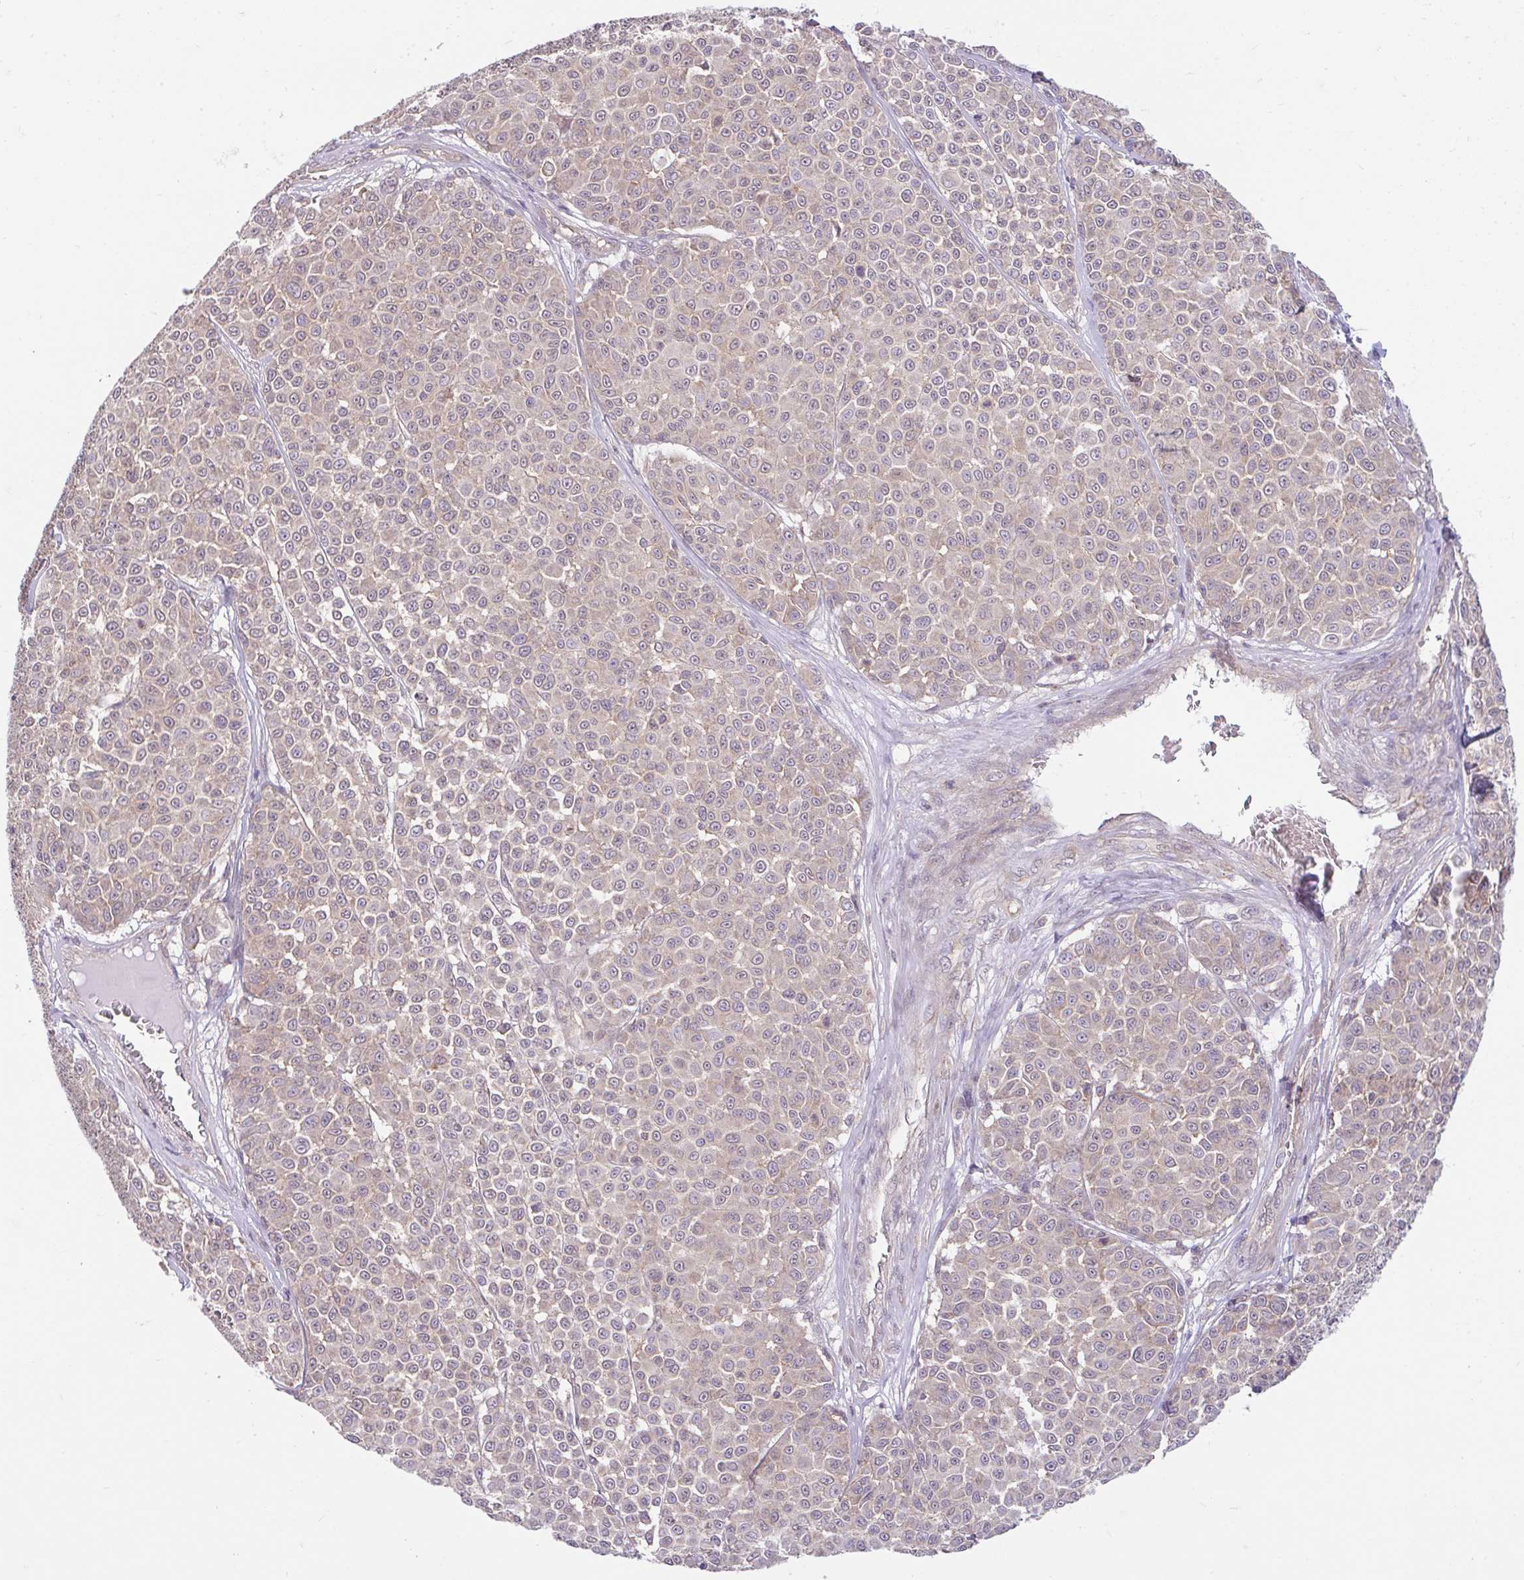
{"staining": {"intensity": "weak", "quantity": "<25%", "location": "nuclear"}, "tissue": "melanoma", "cell_type": "Tumor cells", "image_type": "cancer", "snomed": [{"axis": "morphology", "description": "Malignant melanoma, NOS"}, {"axis": "topography", "description": "Skin"}], "caption": "A high-resolution photomicrograph shows immunohistochemistry staining of malignant melanoma, which shows no significant positivity in tumor cells.", "gene": "RALBP1", "patient": {"sex": "male", "age": 46}}